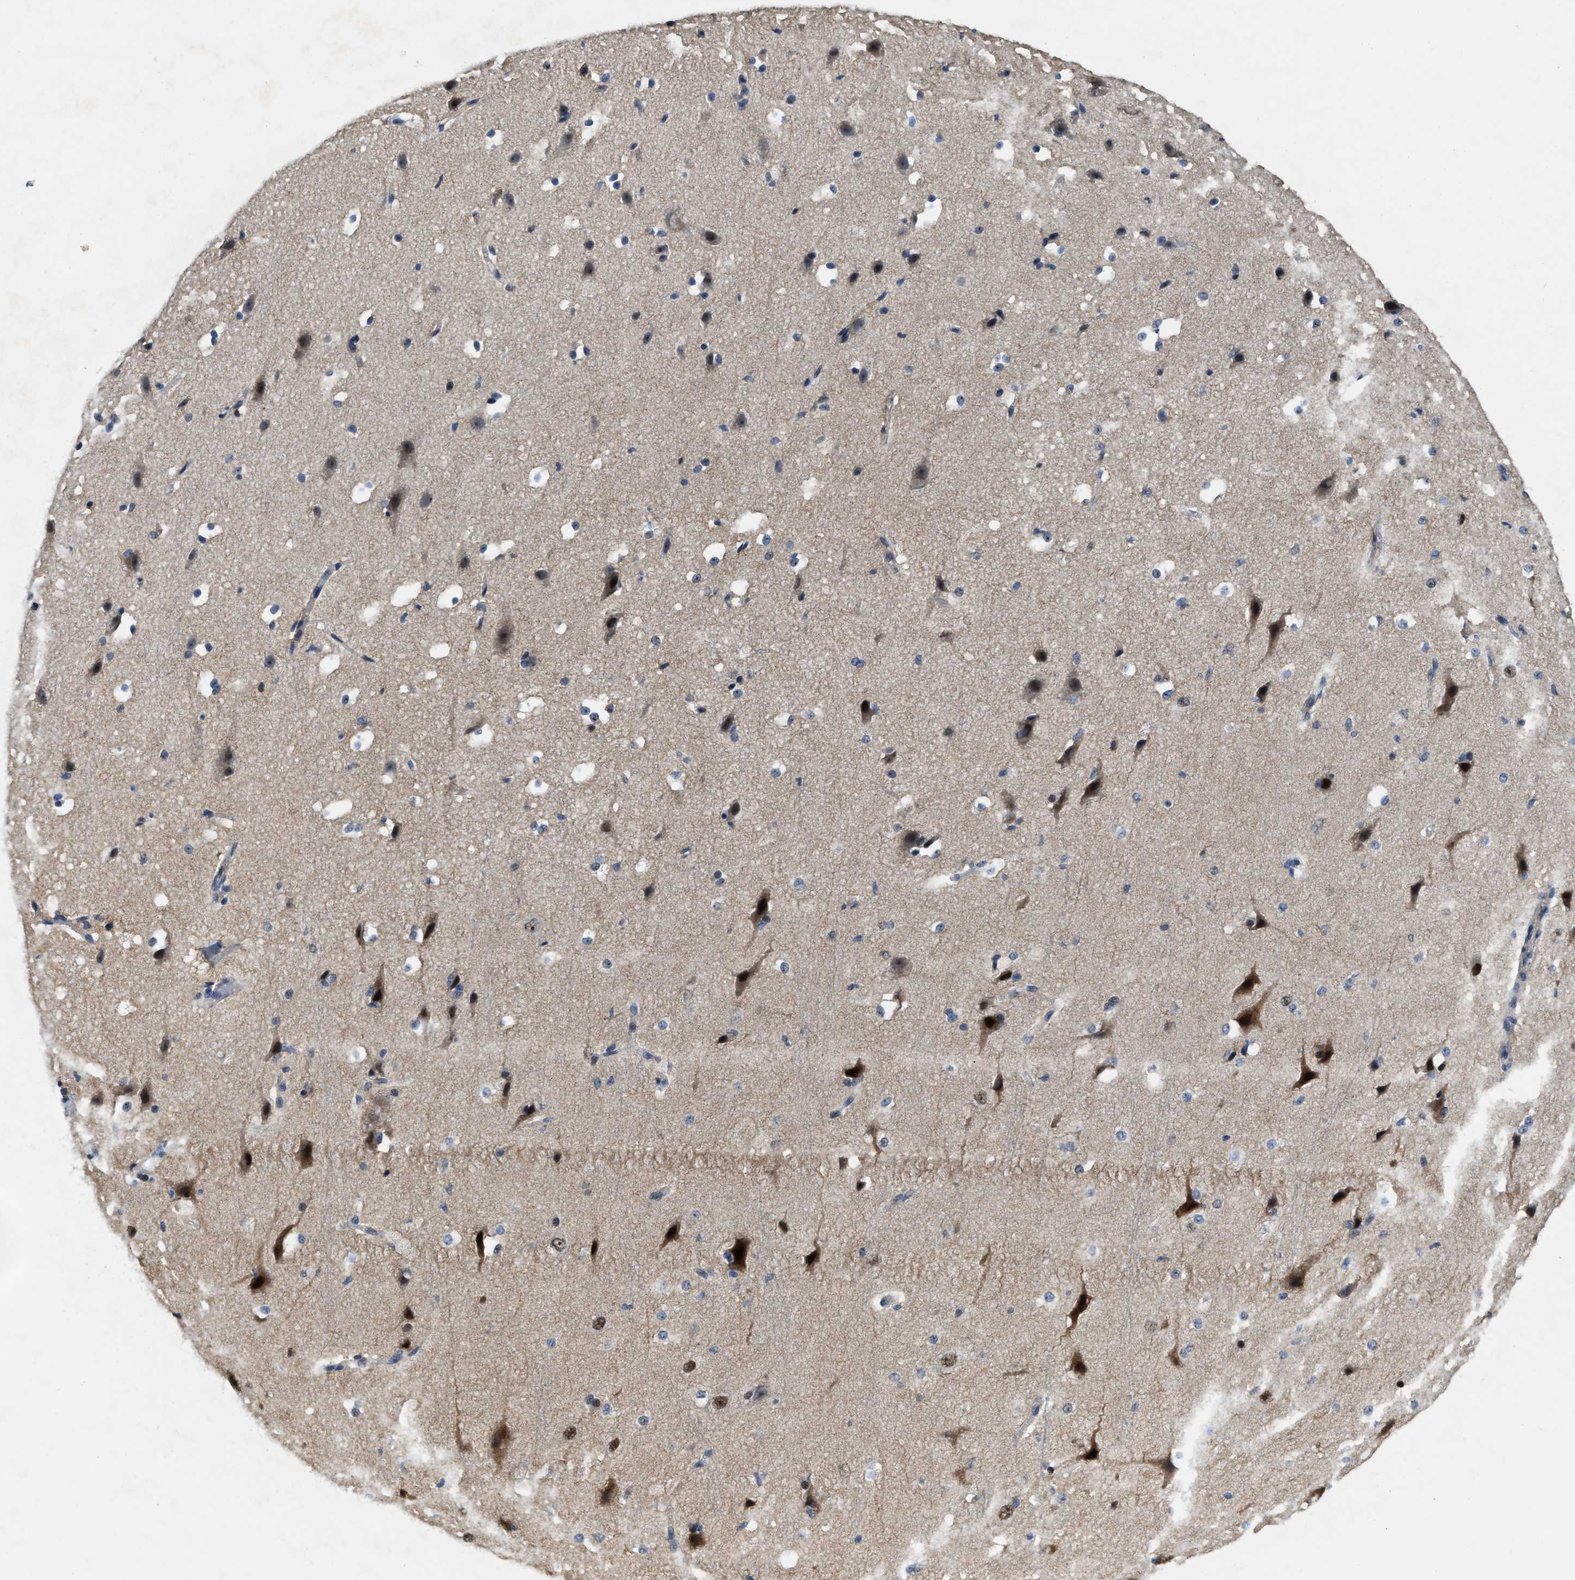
{"staining": {"intensity": "weak", "quantity": "25%-75%", "location": "nuclear"}, "tissue": "cerebral cortex", "cell_type": "Endothelial cells", "image_type": "normal", "snomed": [{"axis": "morphology", "description": "Normal tissue, NOS"}, {"axis": "morphology", "description": "Developmental malformation"}, {"axis": "topography", "description": "Cerebral cortex"}], "caption": "Approximately 25%-75% of endothelial cells in benign human cerebral cortex demonstrate weak nuclear protein expression as visualized by brown immunohistochemical staining.", "gene": "ZNF783", "patient": {"sex": "female", "age": 30}}